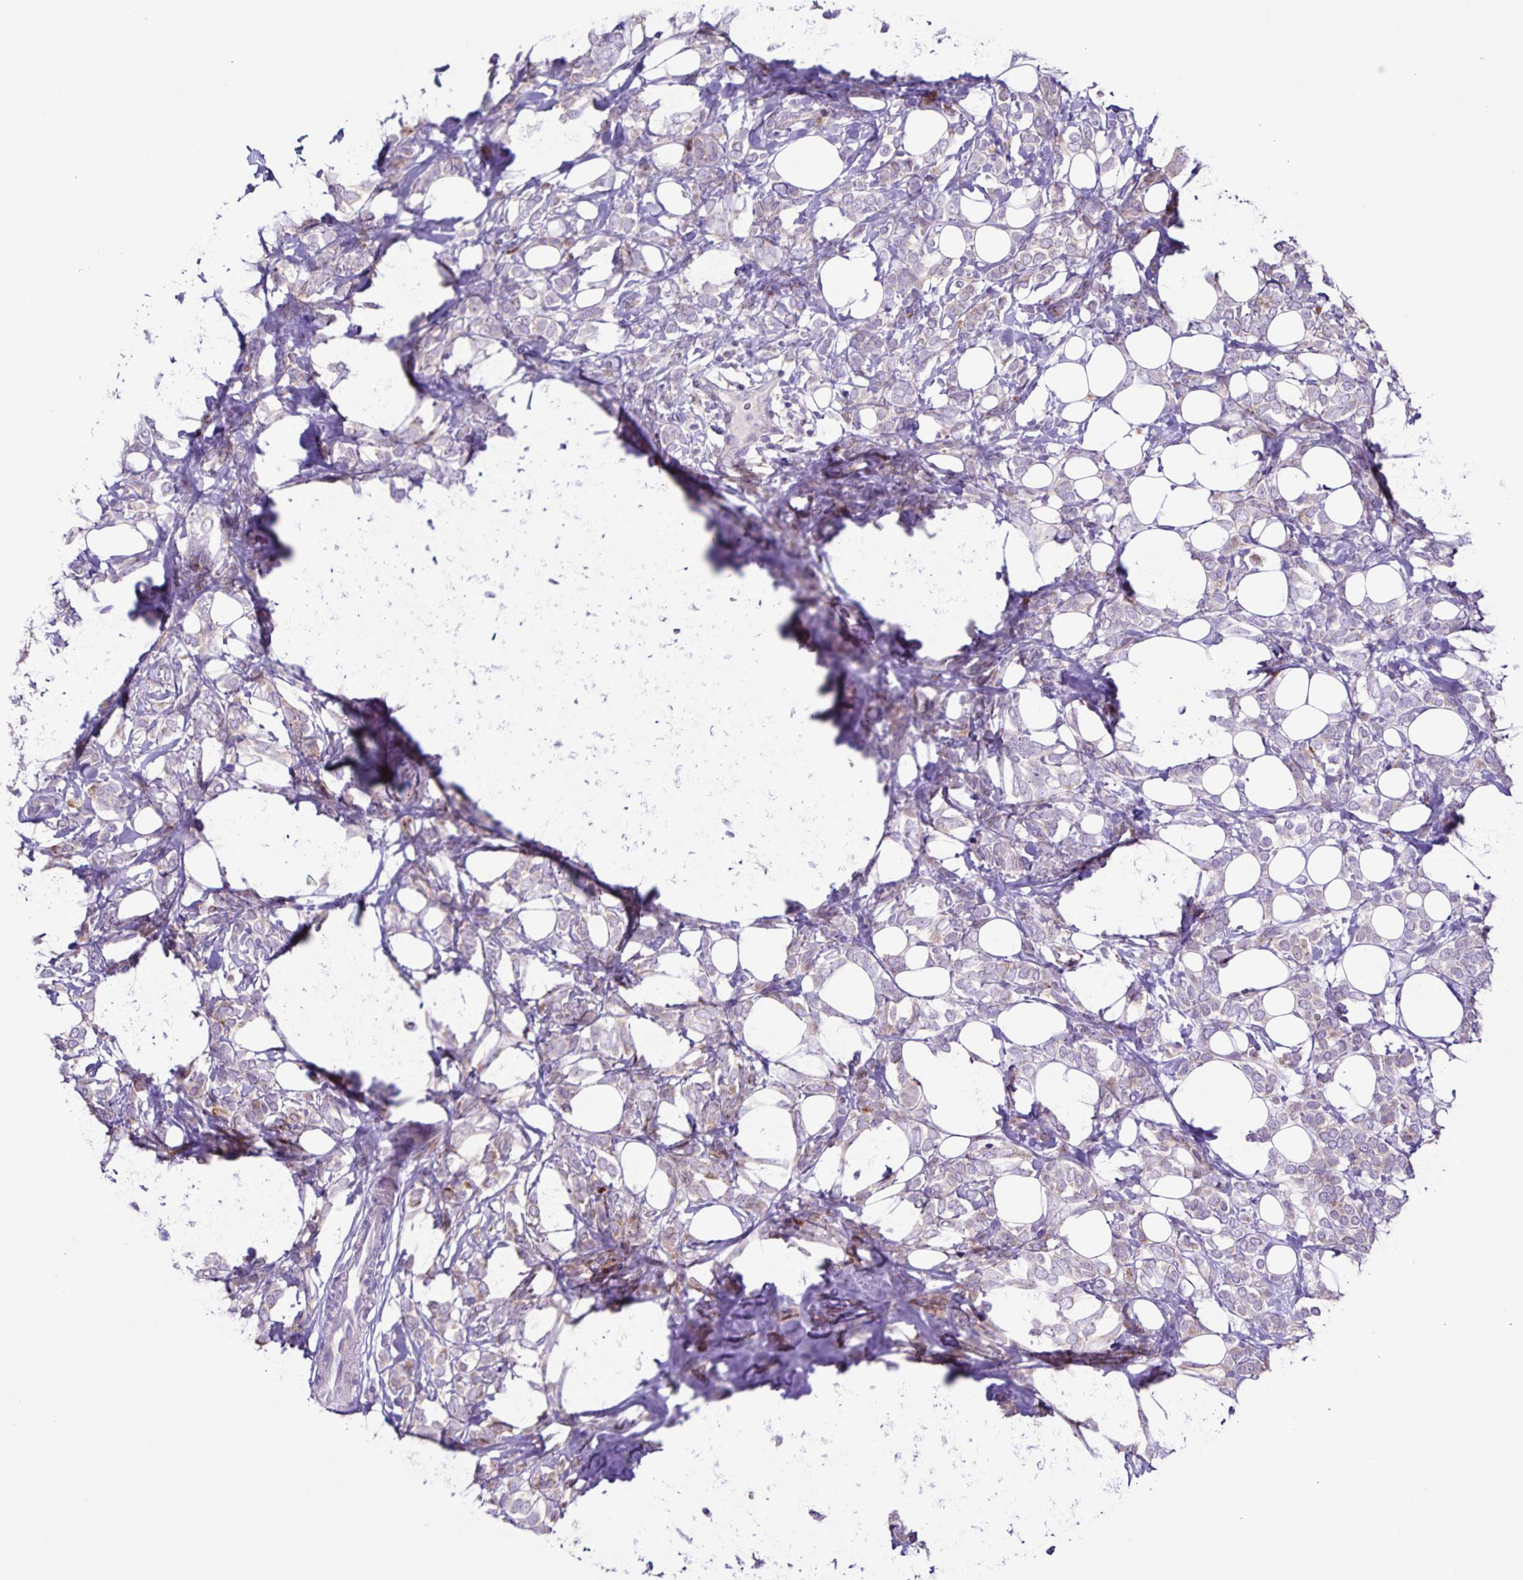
{"staining": {"intensity": "weak", "quantity": "<25%", "location": "cytoplasmic/membranous"}, "tissue": "breast cancer", "cell_type": "Tumor cells", "image_type": "cancer", "snomed": [{"axis": "morphology", "description": "Lobular carcinoma"}, {"axis": "topography", "description": "Breast"}], "caption": "An immunohistochemistry micrograph of breast cancer (lobular carcinoma) is shown. There is no staining in tumor cells of breast cancer (lobular carcinoma).", "gene": "OSBPL5", "patient": {"sex": "female", "age": 49}}